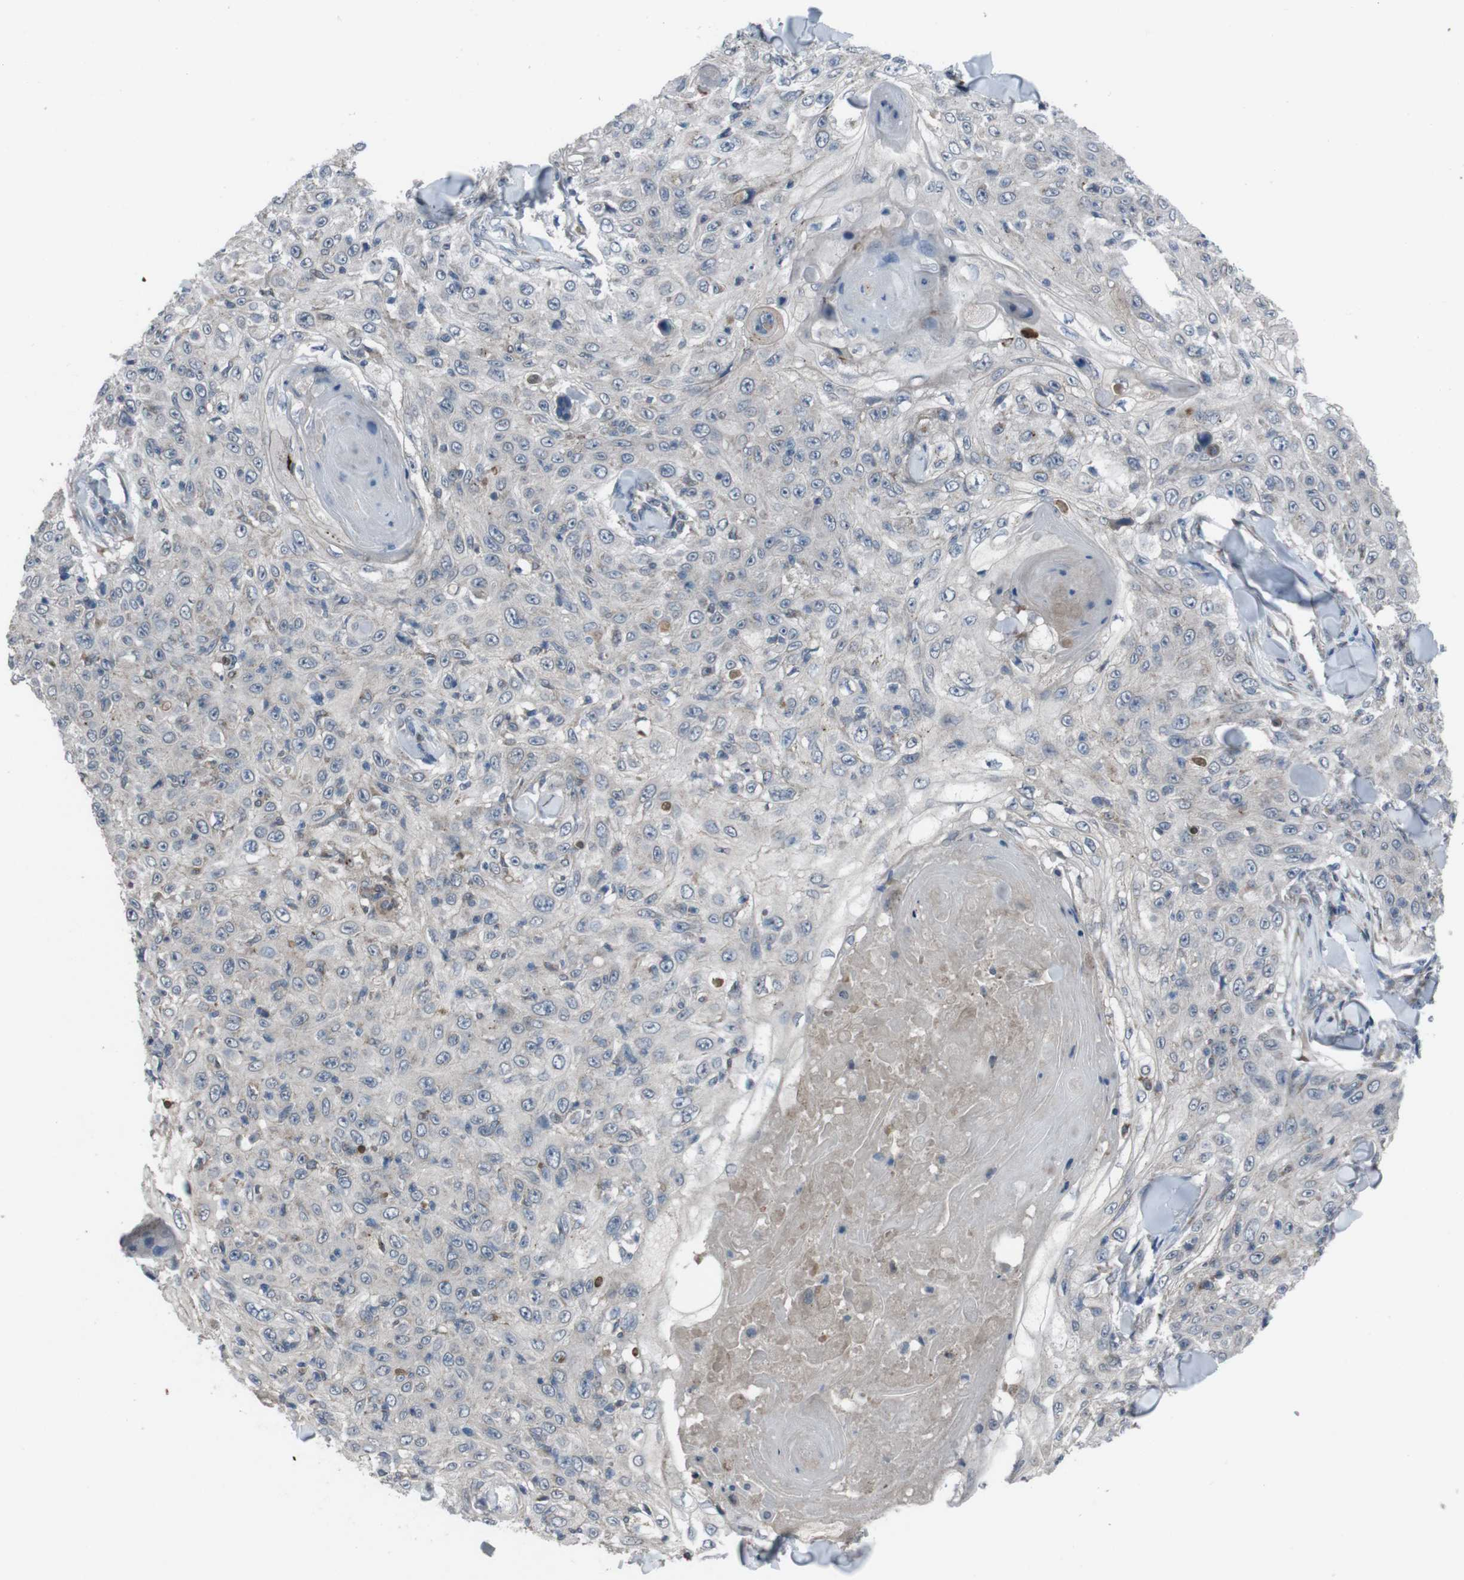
{"staining": {"intensity": "negative", "quantity": "none", "location": "none"}, "tissue": "skin cancer", "cell_type": "Tumor cells", "image_type": "cancer", "snomed": [{"axis": "morphology", "description": "Squamous cell carcinoma, NOS"}, {"axis": "topography", "description": "Skin"}], "caption": "Immunohistochemistry (IHC) of squamous cell carcinoma (skin) demonstrates no staining in tumor cells. (DAB (3,3'-diaminobenzidine) IHC with hematoxylin counter stain).", "gene": "EFNA5", "patient": {"sex": "male", "age": 86}}